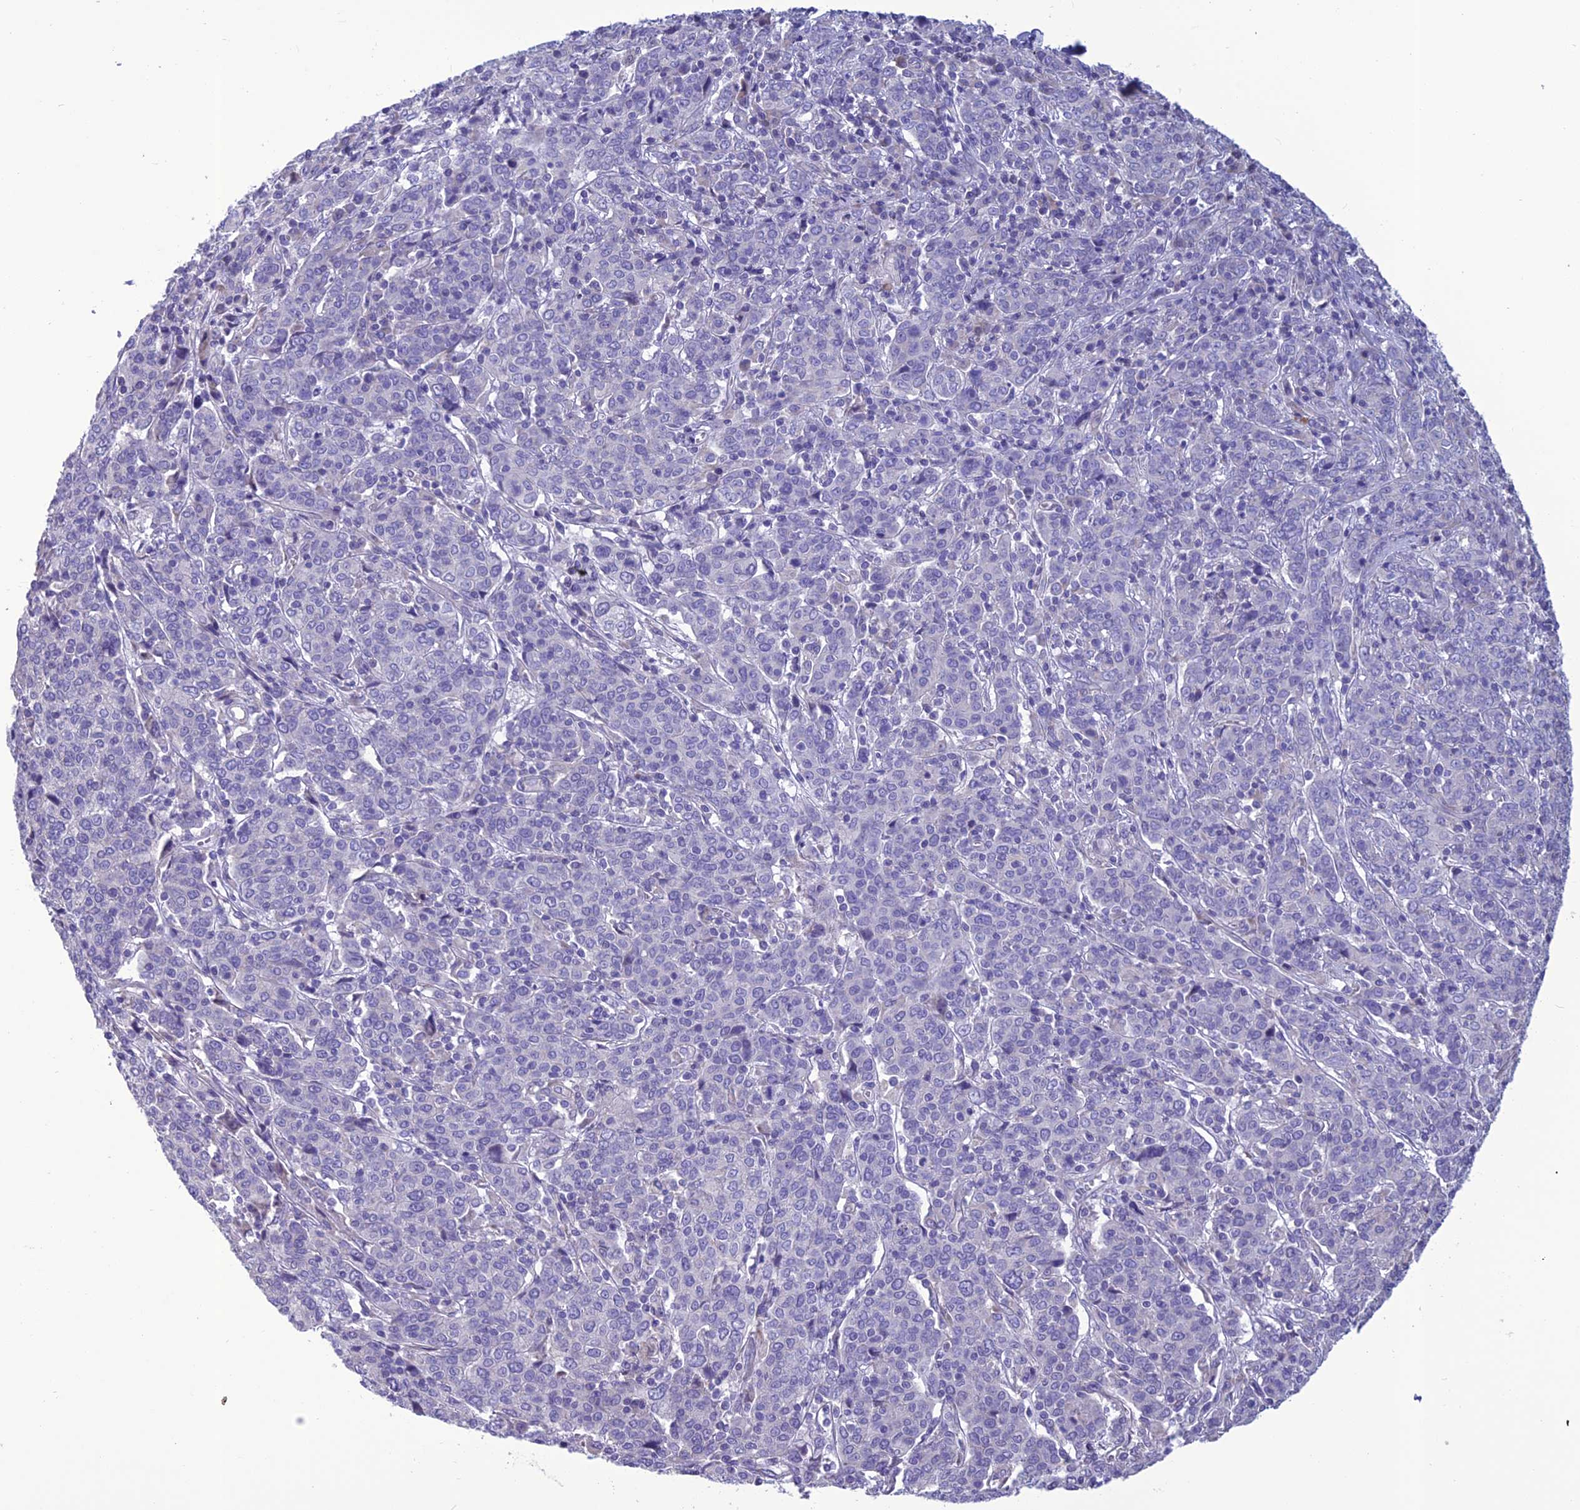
{"staining": {"intensity": "negative", "quantity": "none", "location": "none"}, "tissue": "cervical cancer", "cell_type": "Tumor cells", "image_type": "cancer", "snomed": [{"axis": "morphology", "description": "Squamous cell carcinoma, NOS"}, {"axis": "topography", "description": "Cervix"}], "caption": "Human cervical cancer stained for a protein using IHC demonstrates no staining in tumor cells.", "gene": "BHMT2", "patient": {"sex": "female", "age": 67}}